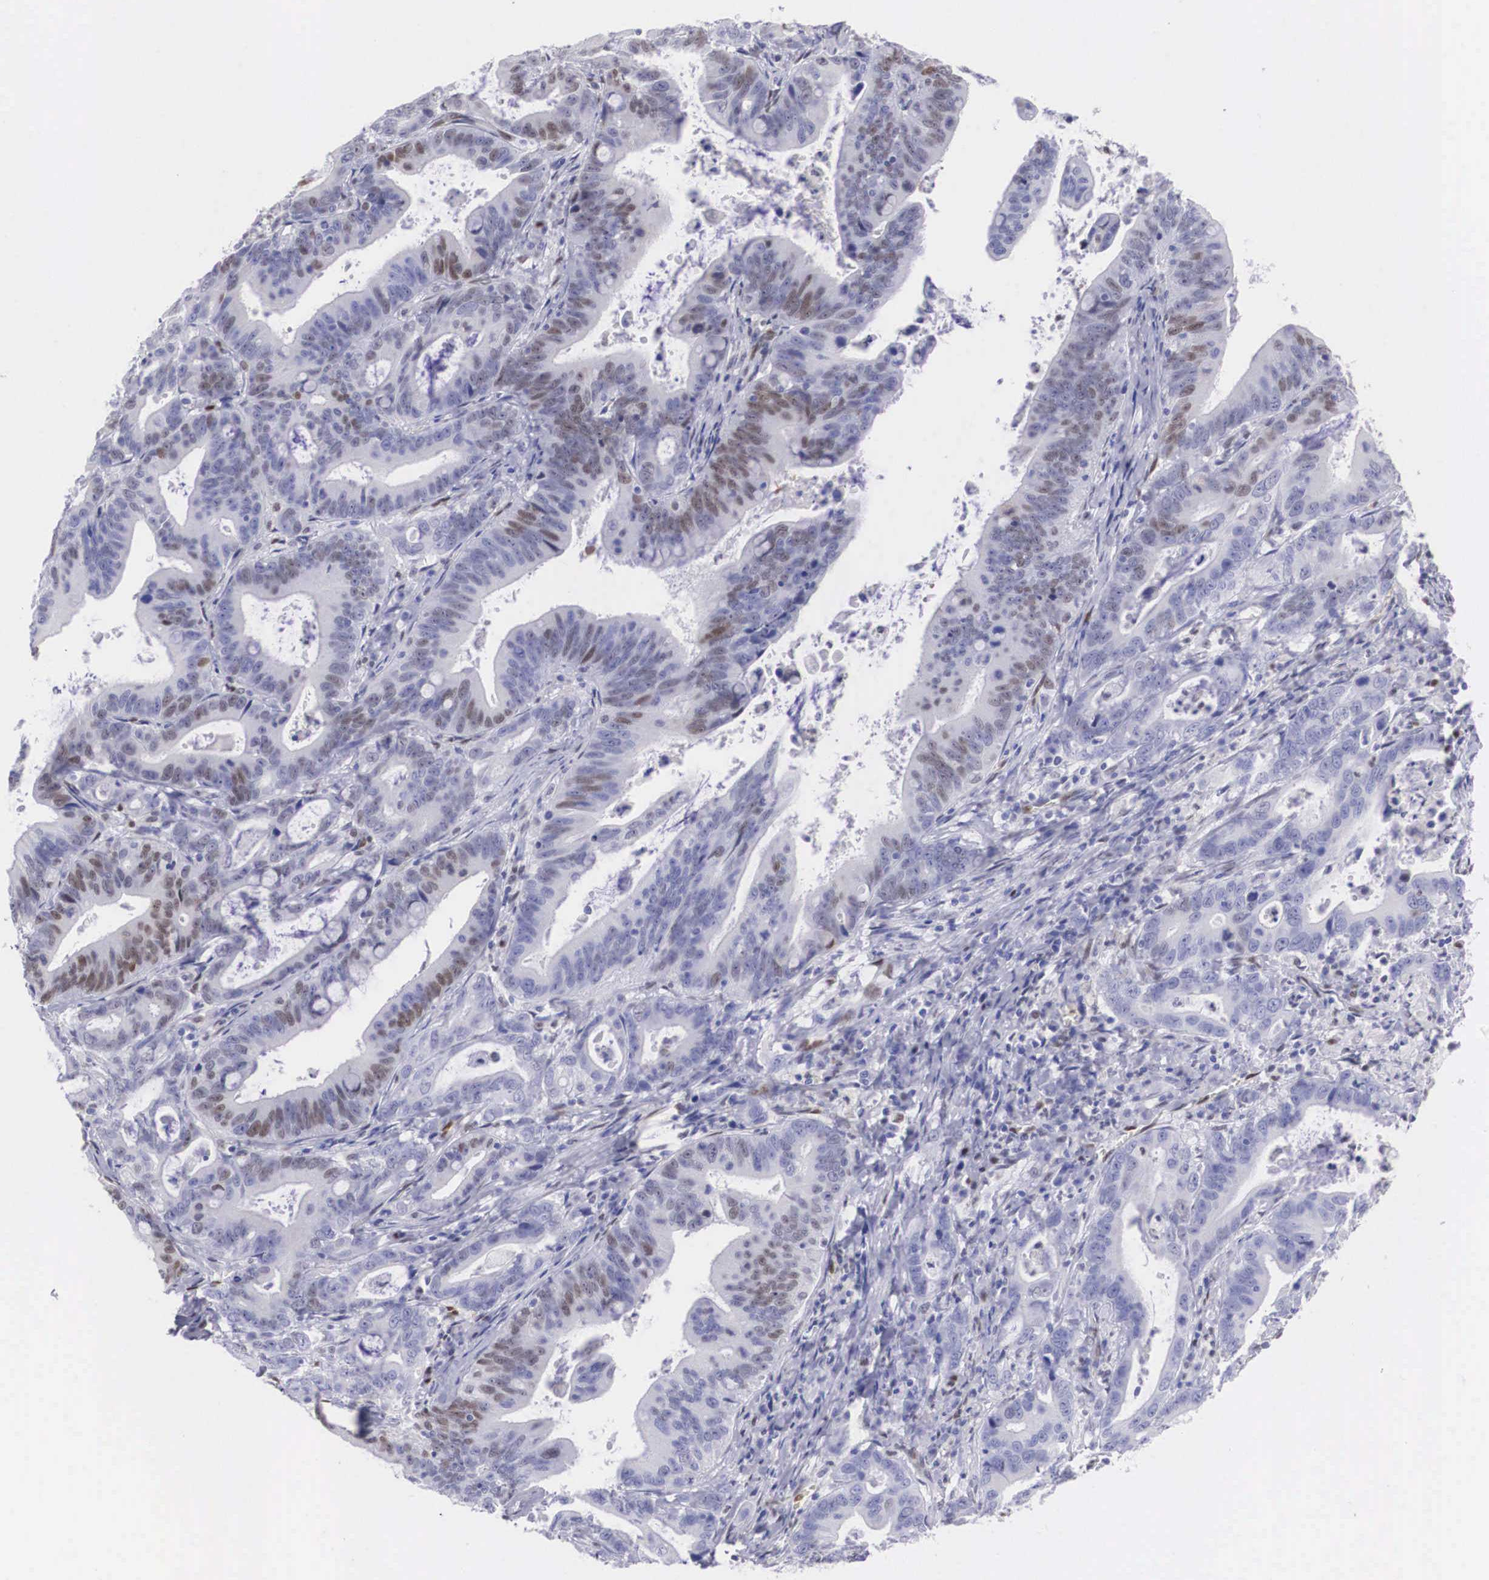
{"staining": {"intensity": "weak", "quantity": "<25%", "location": "nuclear"}, "tissue": "stomach cancer", "cell_type": "Tumor cells", "image_type": "cancer", "snomed": [{"axis": "morphology", "description": "Adenocarcinoma, NOS"}, {"axis": "topography", "description": "Stomach, upper"}], "caption": "Immunohistochemical staining of human stomach adenocarcinoma reveals no significant staining in tumor cells. (Brightfield microscopy of DAB (3,3'-diaminobenzidine) IHC at high magnification).", "gene": "HMGN5", "patient": {"sex": "male", "age": 63}}